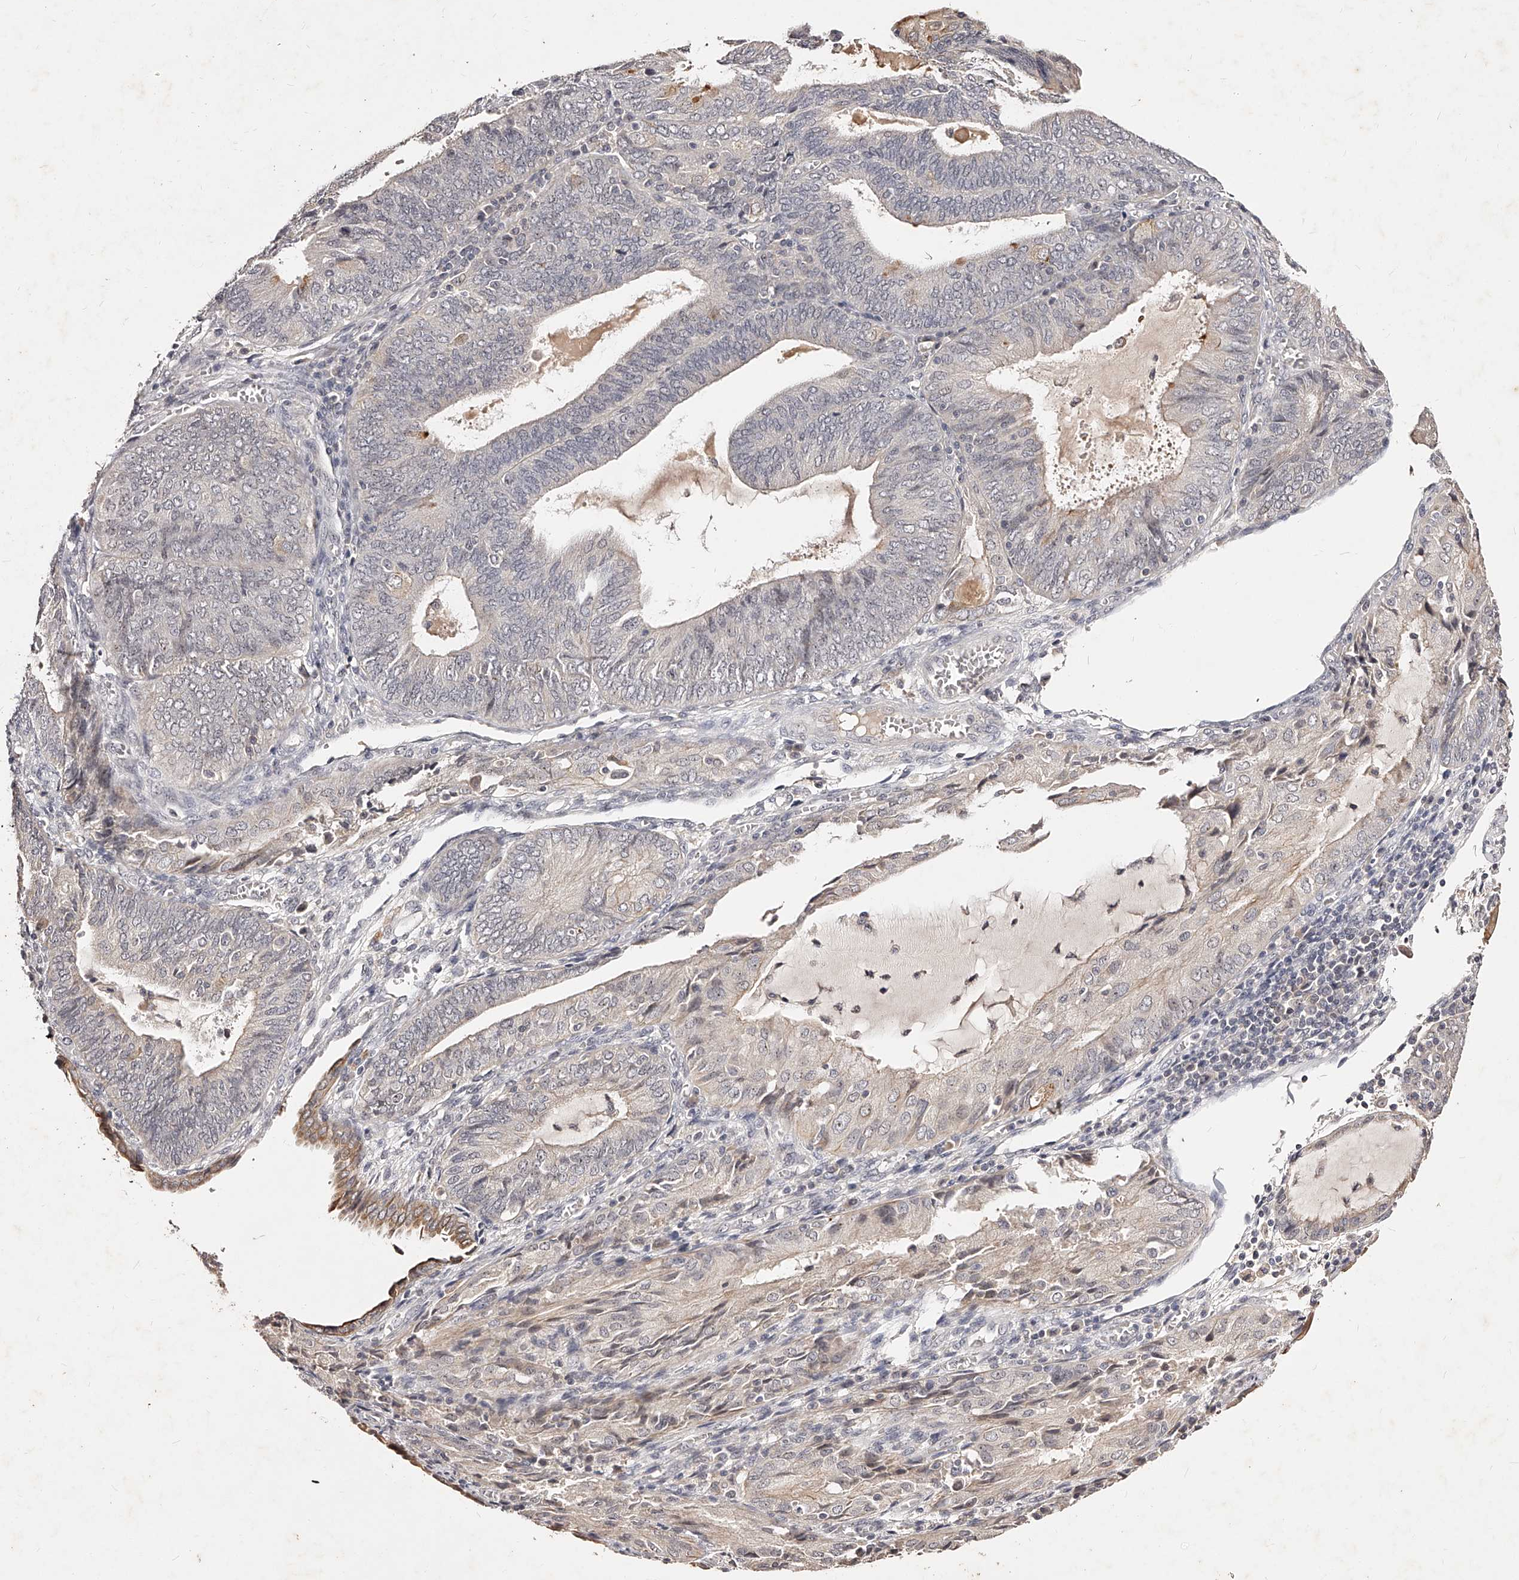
{"staining": {"intensity": "moderate", "quantity": "<25%", "location": "cytoplasmic/membranous"}, "tissue": "endometrial cancer", "cell_type": "Tumor cells", "image_type": "cancer", "snomed": [{"axis": "morphology", "description": "Adenocarcinoma, NOS"}, {"axis": "topography", "description": "Endometrium"}], "caption": "Protein expression analysis of human endometrial cancer reveals moderate cytoplasmic/membranous expression in about <25% of tumor cells. The staining was performed using DAB (3,3'-diaminobenzidine), with brown indicating positive protein expression. Nuclei are stained blue with hematoxylin.", "gene": "PHACTR1", "patient": {"sex": "female", "age": 81}}